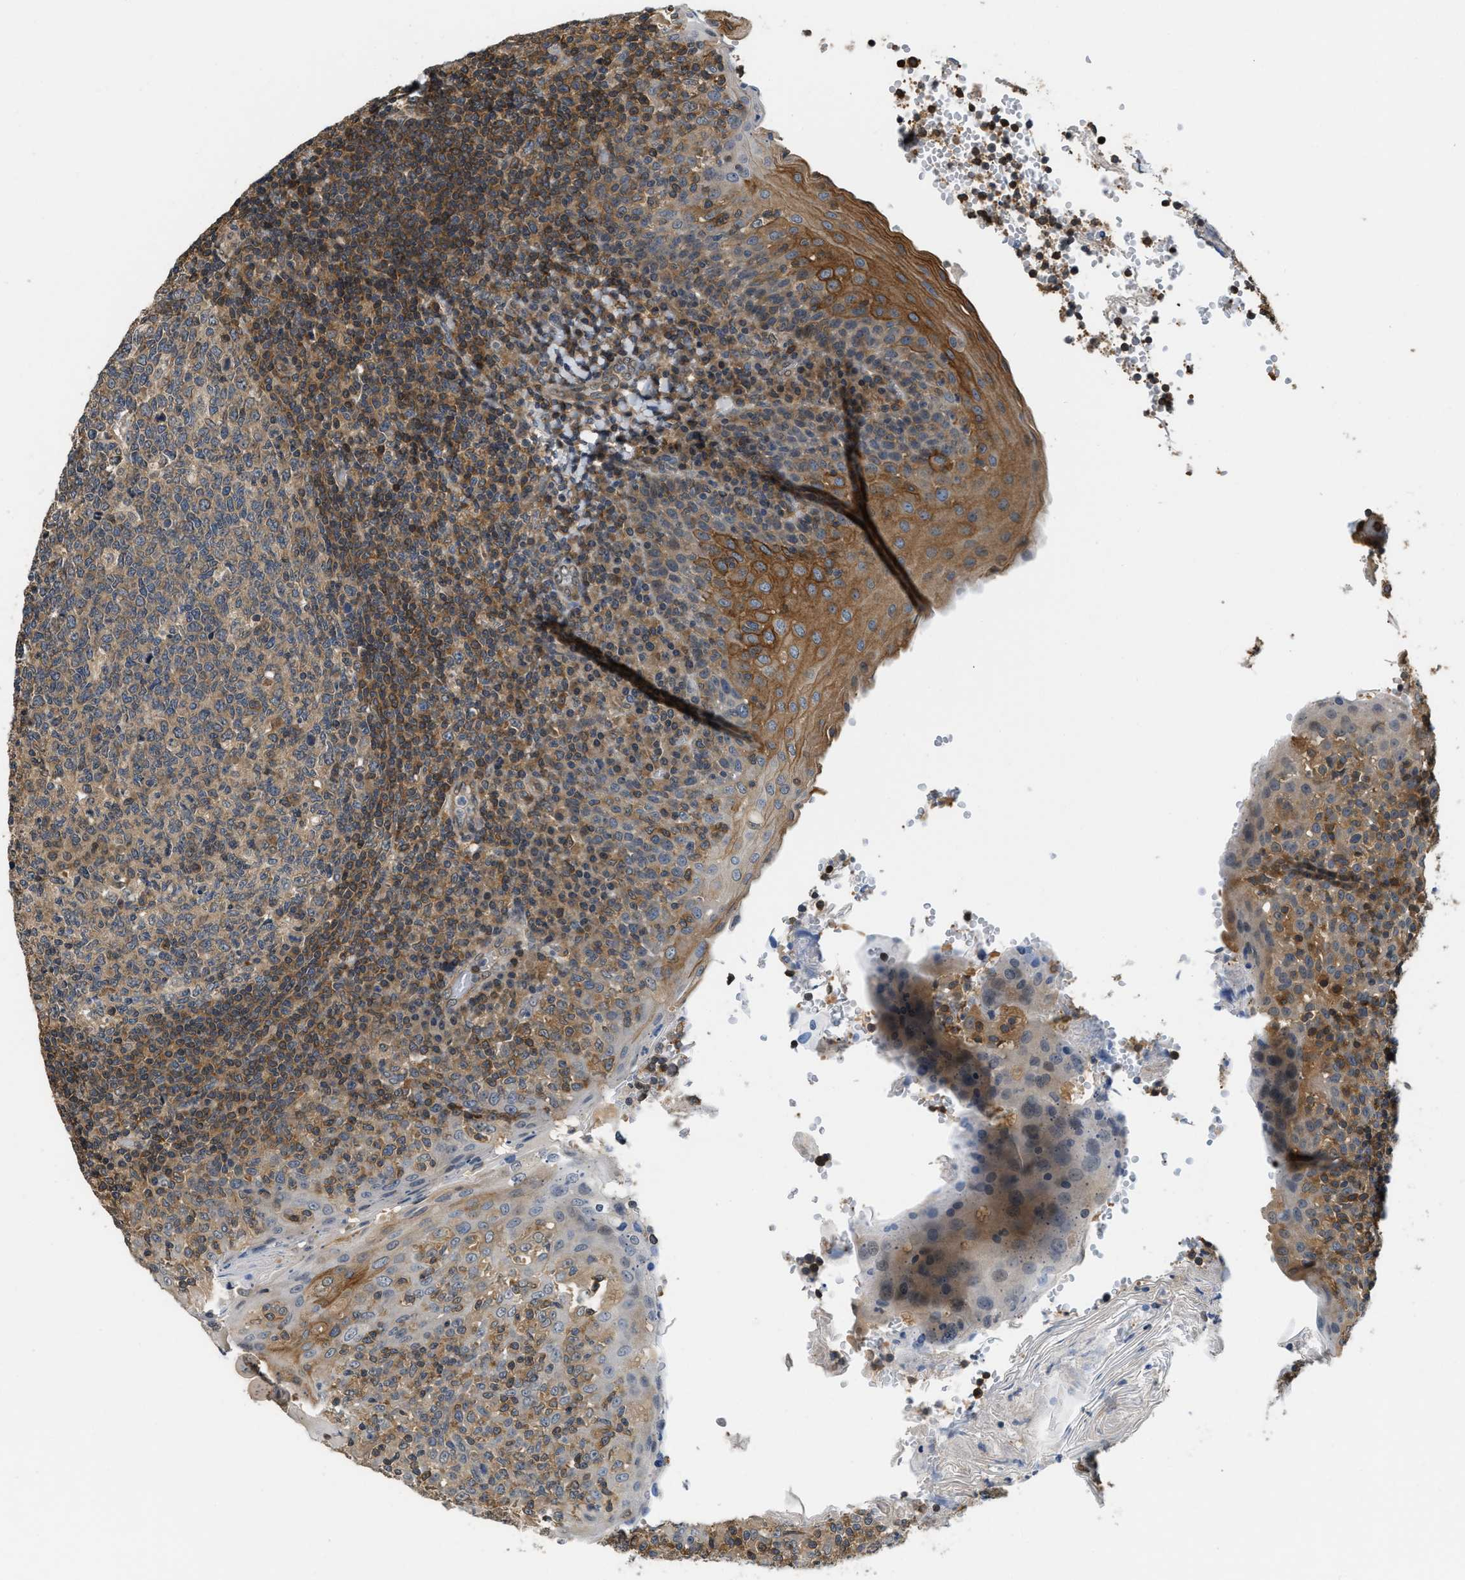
{"staining": {"intensity": "weak", "quantity": ">75%", "location": "cytoplasmic/membranous"}, "tissue": "tonsil", "cell_type": "Germinal center cells", "image_type": "normal", "snomed": [{"axis": "morphology", "description": "Normal tissue, NOS"}, {"axis": "topography", "description": "Tonsil"}], "caption": "Immunohistochemical staining of benign tonsil exhibits >75% levels of weak cytoplasmic/membranous protein staining in about >75% of germinal center cells. The protein is stained brown, and the nuclei are stained in blue (DAB (3,3'-diaminobenzidine) IHC with brightfield microscopy, high magnification).", "gene": "TES", "patient": {"sex": "female", "age": 19}}